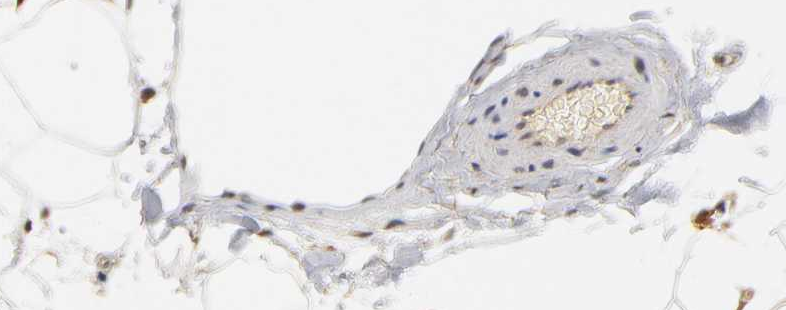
{"staining": {"intensity": "weak", "quantity": ">75%", "location": "cytoplasmic/membranous"}, "tissue": "adipose tissue", "cell_type": "Adipocytes", "image_type": "normal", "snomed": [{"axis": "morphology", "description": "Normal tissue, NOS"}, {"axis": "morphology", "description": "Duct carcinoma"}, {"axis": "topography", "description": "Breast"}, {"axis": "topography", "description": "Adipose tissue"}], "caption": "A histopathology image showing weak cytoplasmic/membranous expression in about >75% of adipocytes in unremarkable adipose tissue, as visualized by brown immunohistochemical staining.", "gene": "GSTZ1", "patient": {"sex": "female", "age": 37}}